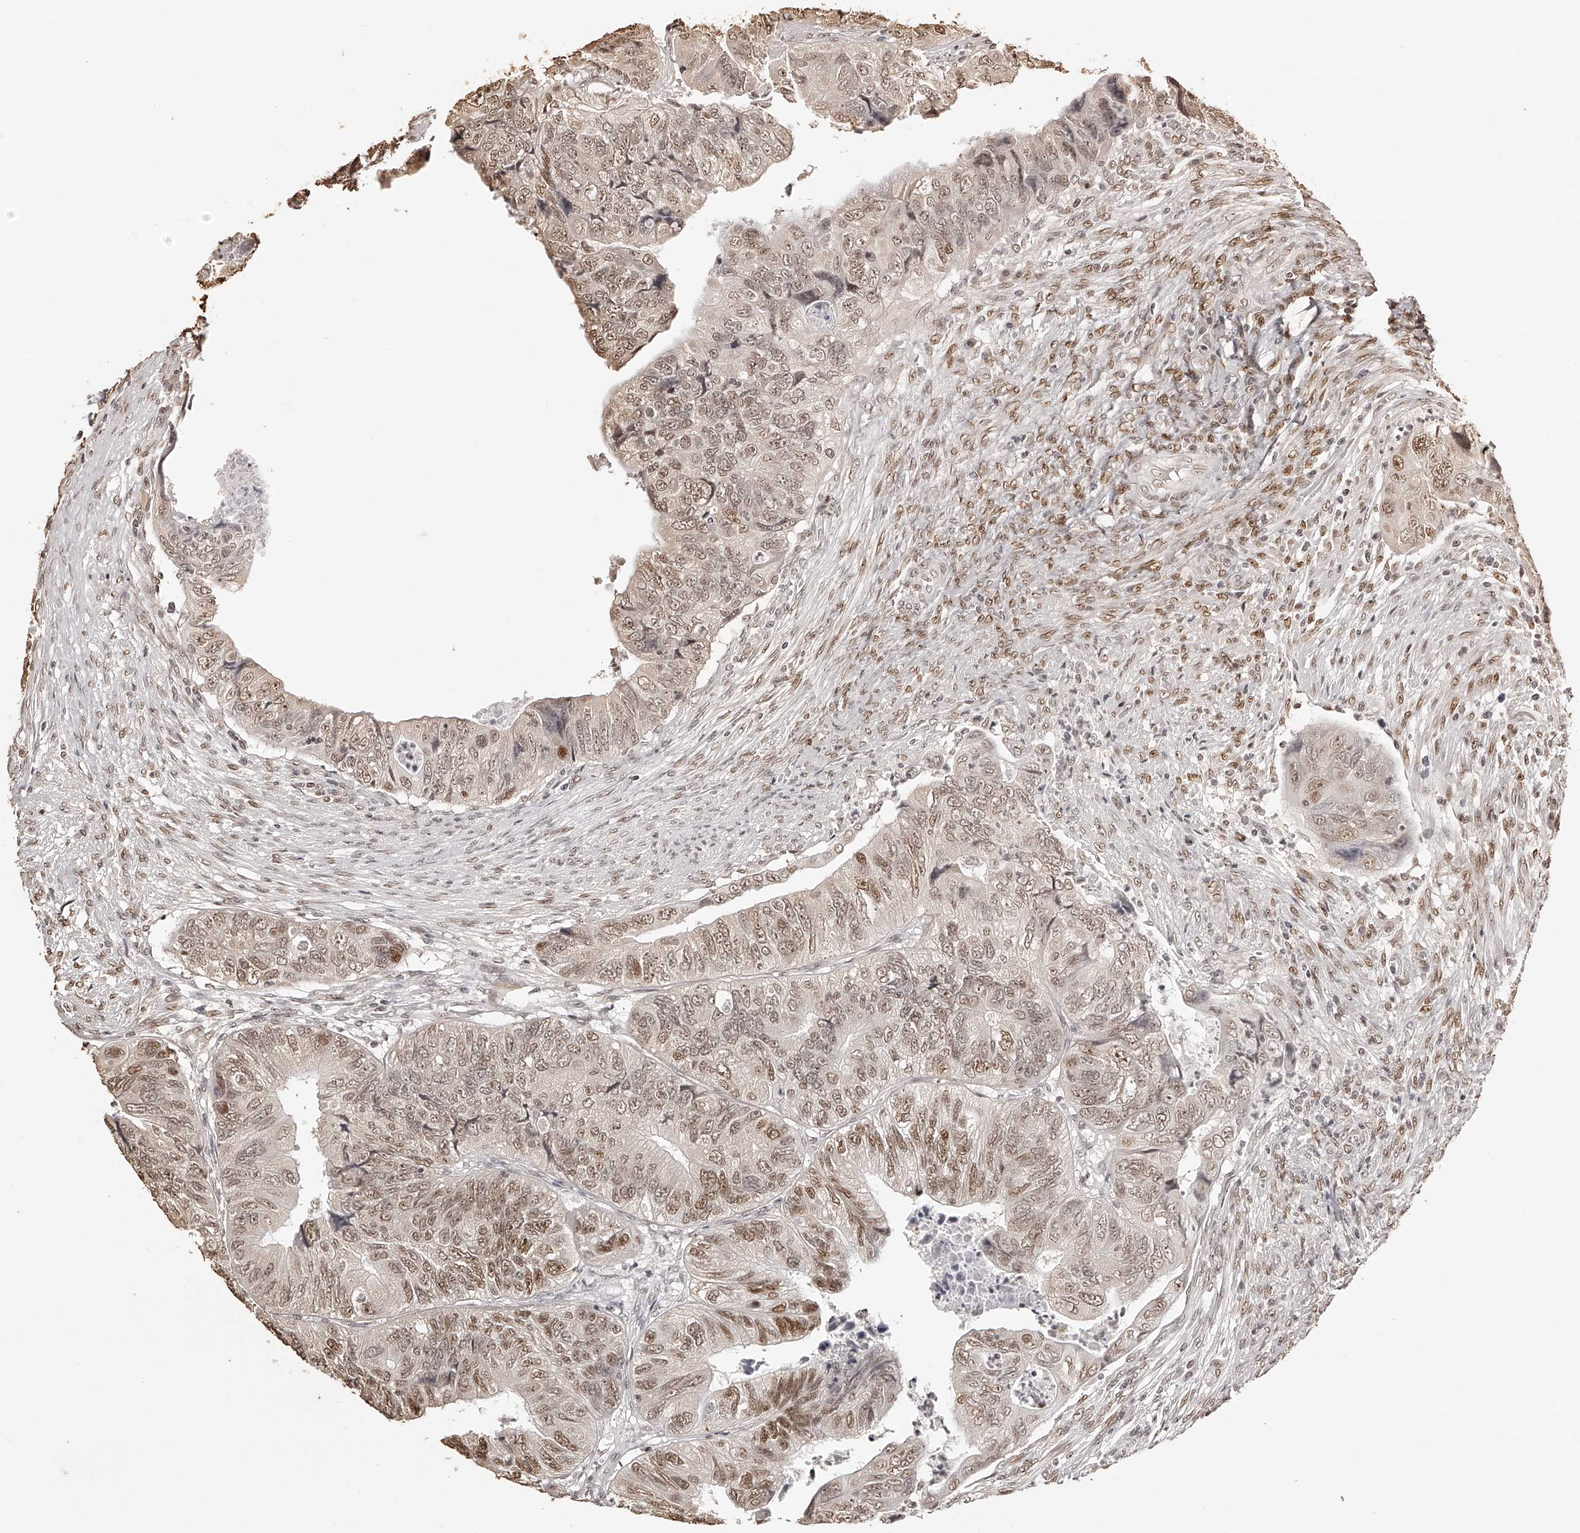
{"staining": {"intensity": "moderate", "quantity": ">75%", "location": "nuclear"}, "tissue": "colorectal cancer", "cell_type": "Tumor cells", "image_type": "cancer", "snomed": [{"axis": "morphology", "description": "Adenocarcinoma, NOS"}, {"axis": "topography", "description": "Rectum"}], "caption": "A brown stain labels moderate nuclear positivity of a protein in human colorectal adenocarcinoma tumor cells.", "gene": "ZNF503", "patient": {"sex": "male", "age": 63}}